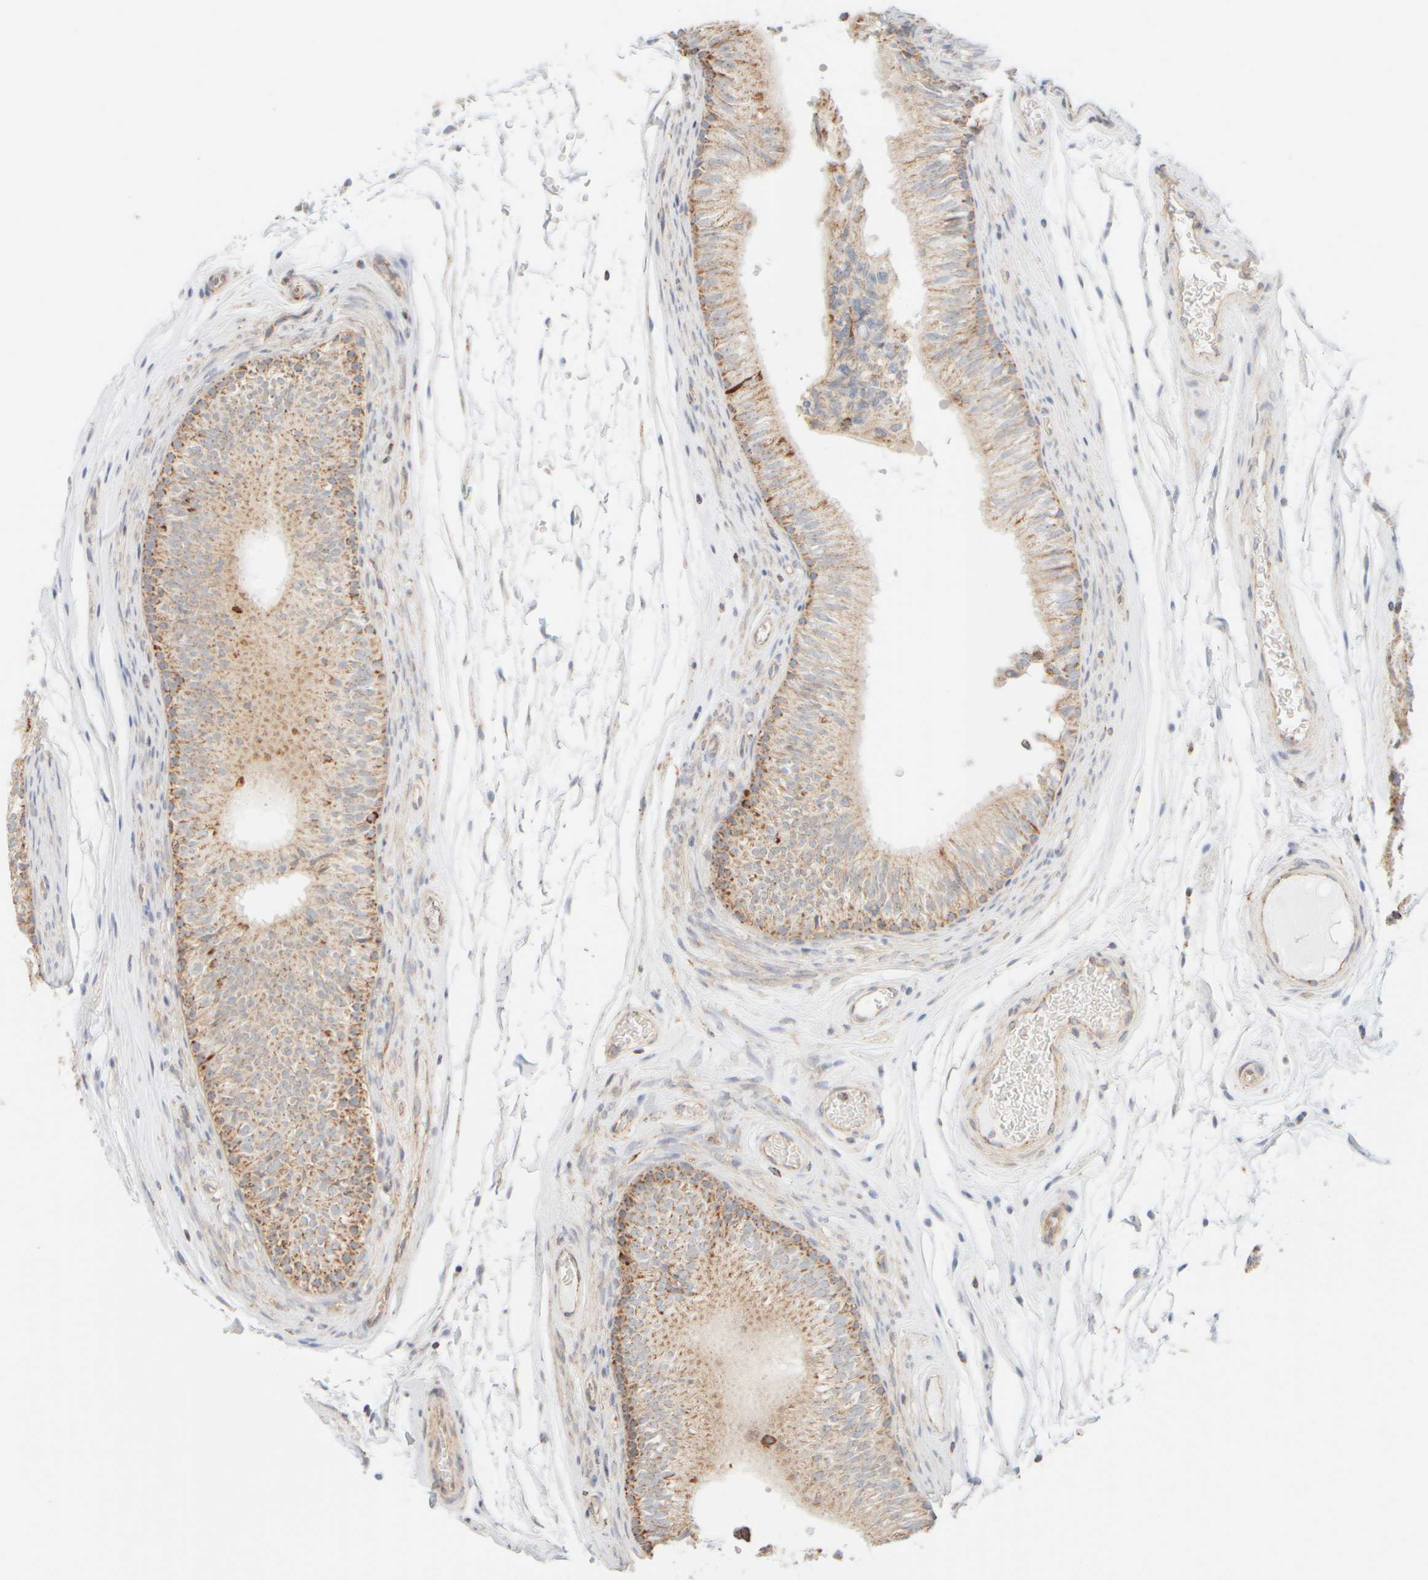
{"staining": {"intensity": "moderate", "quantity": "<25%", "location": "cytoplasmic/membranous"}, "tissue": "epididymis", "cell_type": "Glandular cells", "image_type": "normal", "snomed": [{"axis": "morphology", "description": "Normal tissue, NOS"}, {"axis": "topography", "description": "Epididymis"}], "caption": "A brown stain labels moderate cytoplasmic/membranous staining of a protein in glandular cells of unremarkable human epididymis. The staining was performed using DAB (3,3'-diaminobenzidine), with brown indicating positive protein expression. Nuclei are stained blue with hematoxylin.", "gene": "APBB2", "patient": {"sex": "male", "age": 36}}